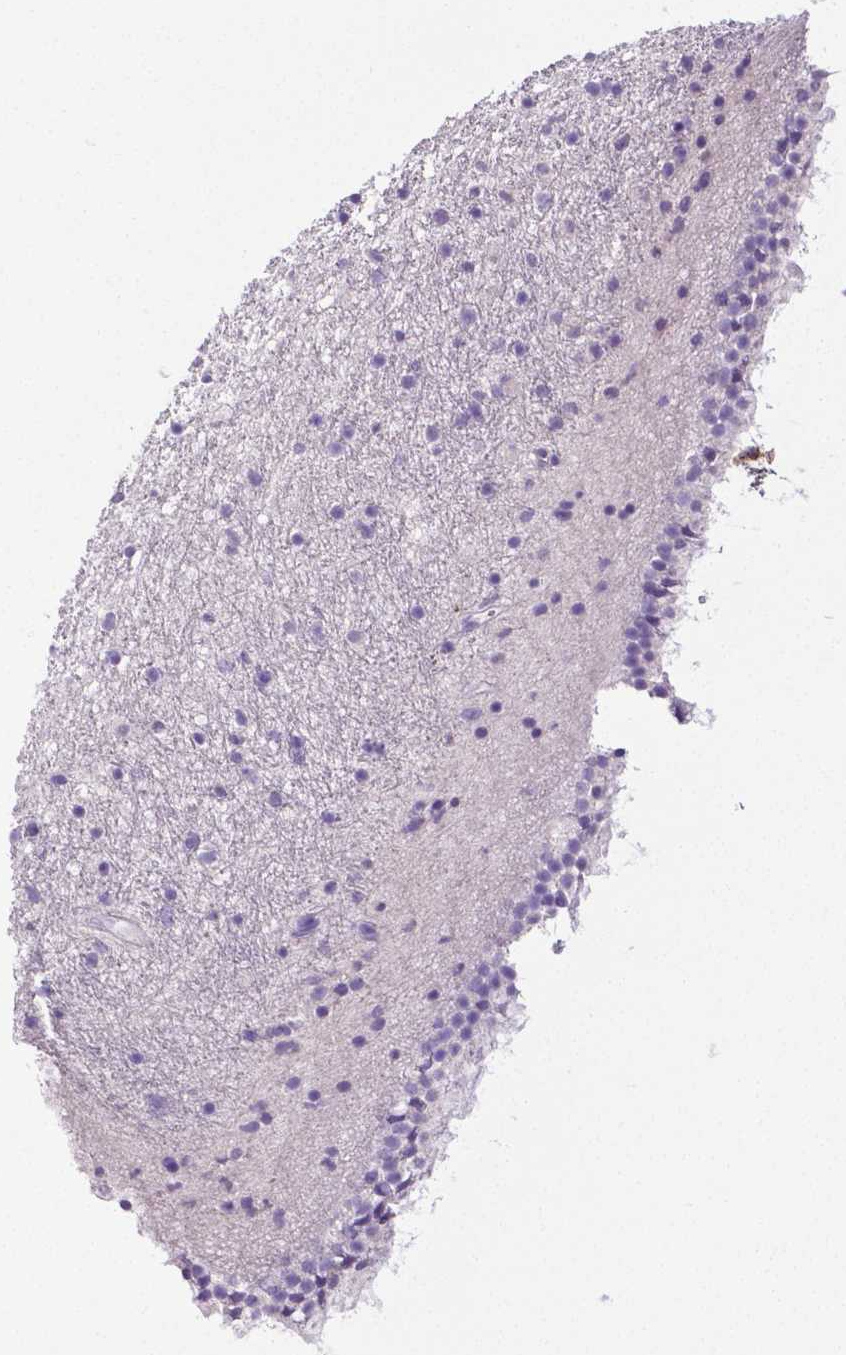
{"staining": {"intensity": "negative", "quantity": "none", "location": "none"}, "tissue": "caudate", "cell_type": "Glial cells", "image_type": "normal", "snomed": [{"axis": "morphology", "description": "Normal tissue, NOS"}, {"axis": "topography", "description": "Lateral ventricle wall"}], "caption": "This is a photomicrograph of immunohistochemistry (IHC) staining of normal caudate, which shows no staining in glial cells.", "gene": "MMP9", "patient": {"sex": "female", "age": 71}}